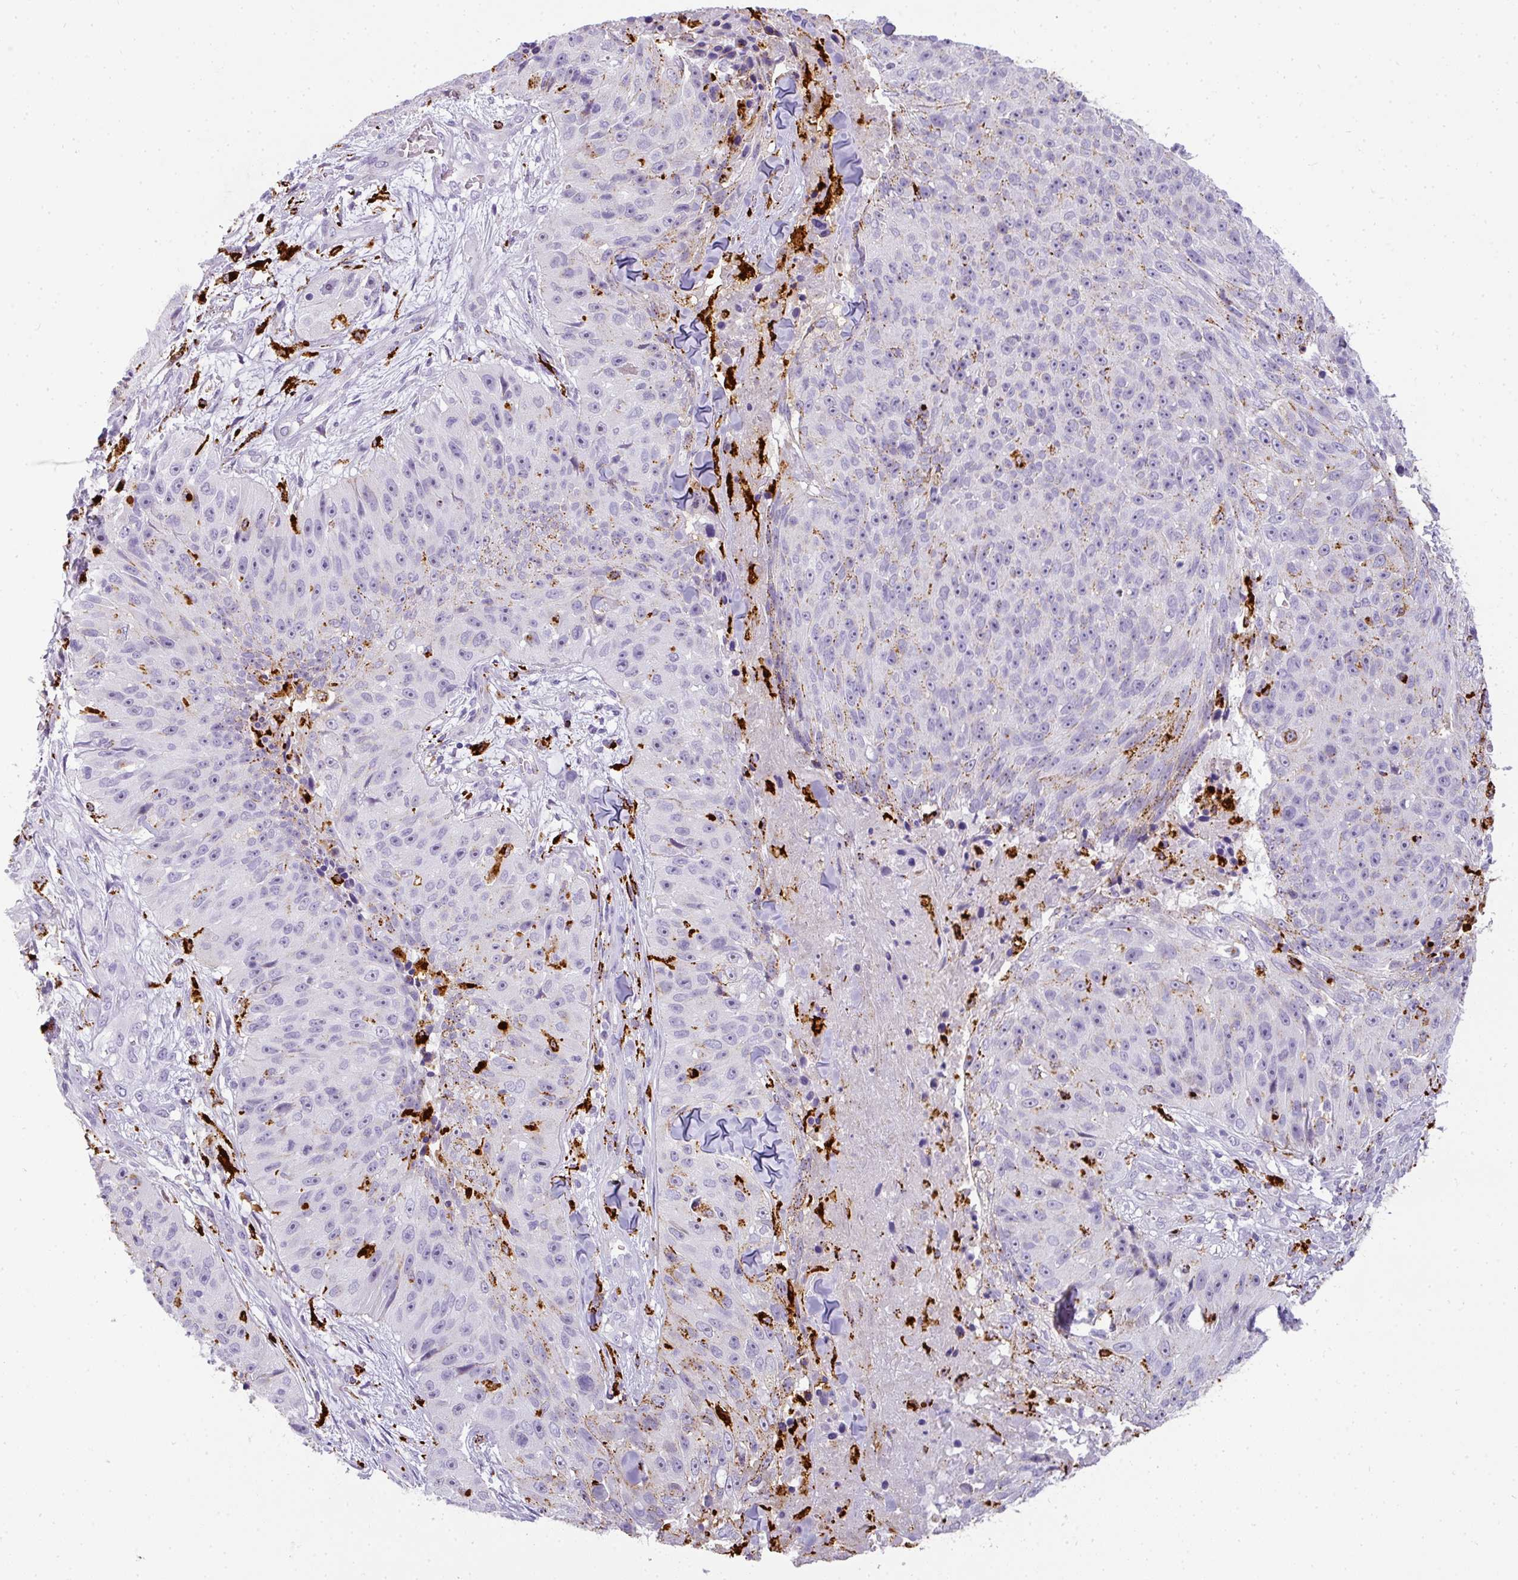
{"staining": {"intensity": "negative", "quantity": "none", "location": "none"}, "tissue": "skin cancer", "cell_type": "Tumor cells", "image_type": "cancer", "snomed": [{"axis": "morphology", "description": "Squamous cell carcinoma, NOS"}, {"axis": "topography", "description": "Skin"}], "caption": "Human squamous cell carcinoma (skin) stained for a protein using IHC demonstrates no staining in tumor cells.", "gene": "MMACHC", "patient": {"sex": "female", "age": 87}}